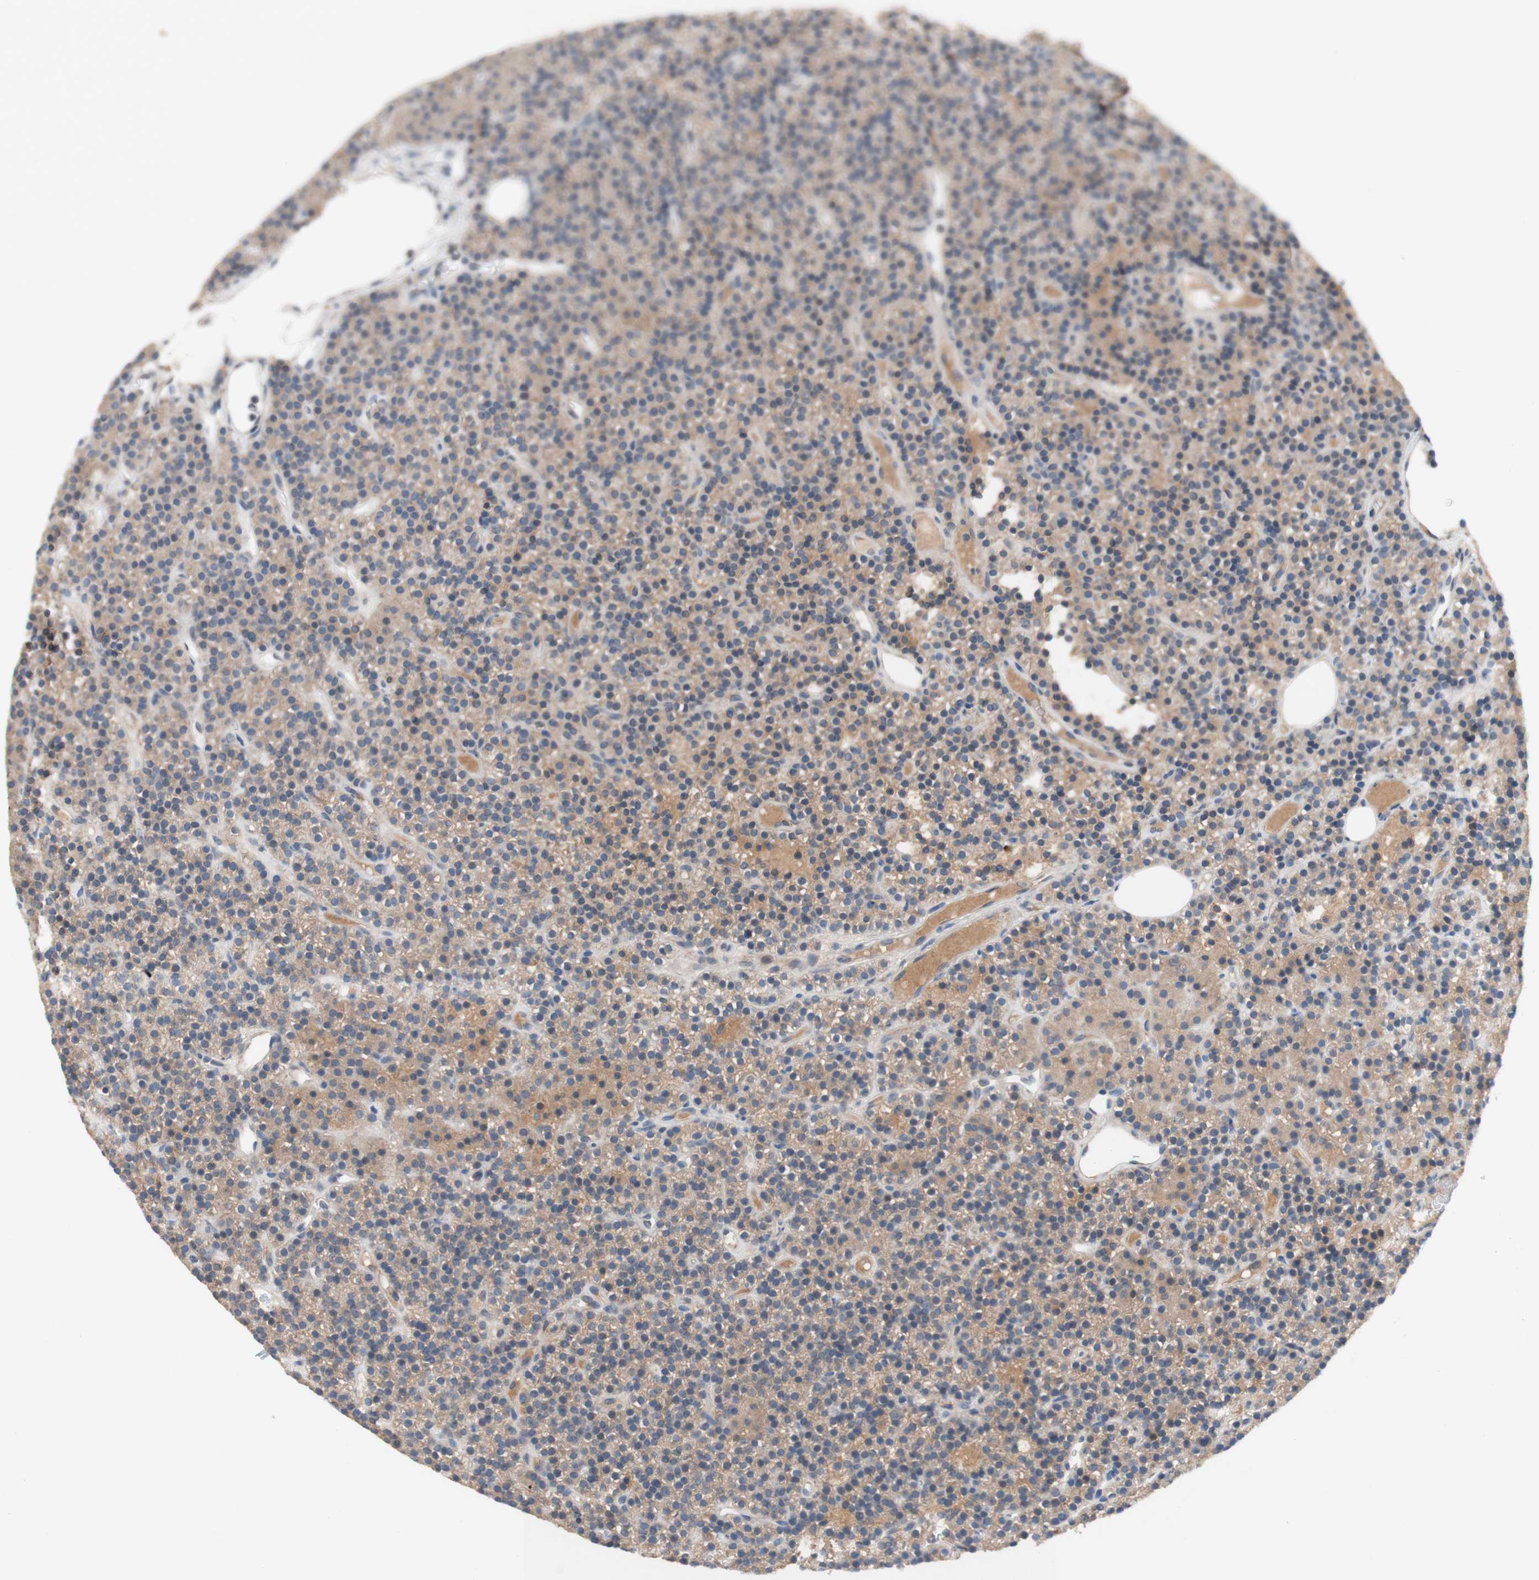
{"staining": {"intensity": "weak", "quantity": ">75%", "location": "cytoplasmic/membranous"}, "tissue": "parathyroid gland", "cell_type": "Glandular cells", "image_type": "normal", "snomed": [{"axis": "morphology", "description": "Normal tissue, NOS"}, {"axis": "morphology", "description": "Hyperplasia, NOS"}, {"axis": "topography", "description": "Parathyroid gland"}], "caption": "Parathyroid gland stained for a protein (brown) reveals weak cytoplasmic/membranous positive positivity in approximately >75% of glandular cells.", "gene": "PEX2", "patient": {"sex": "male", "age": 44}}